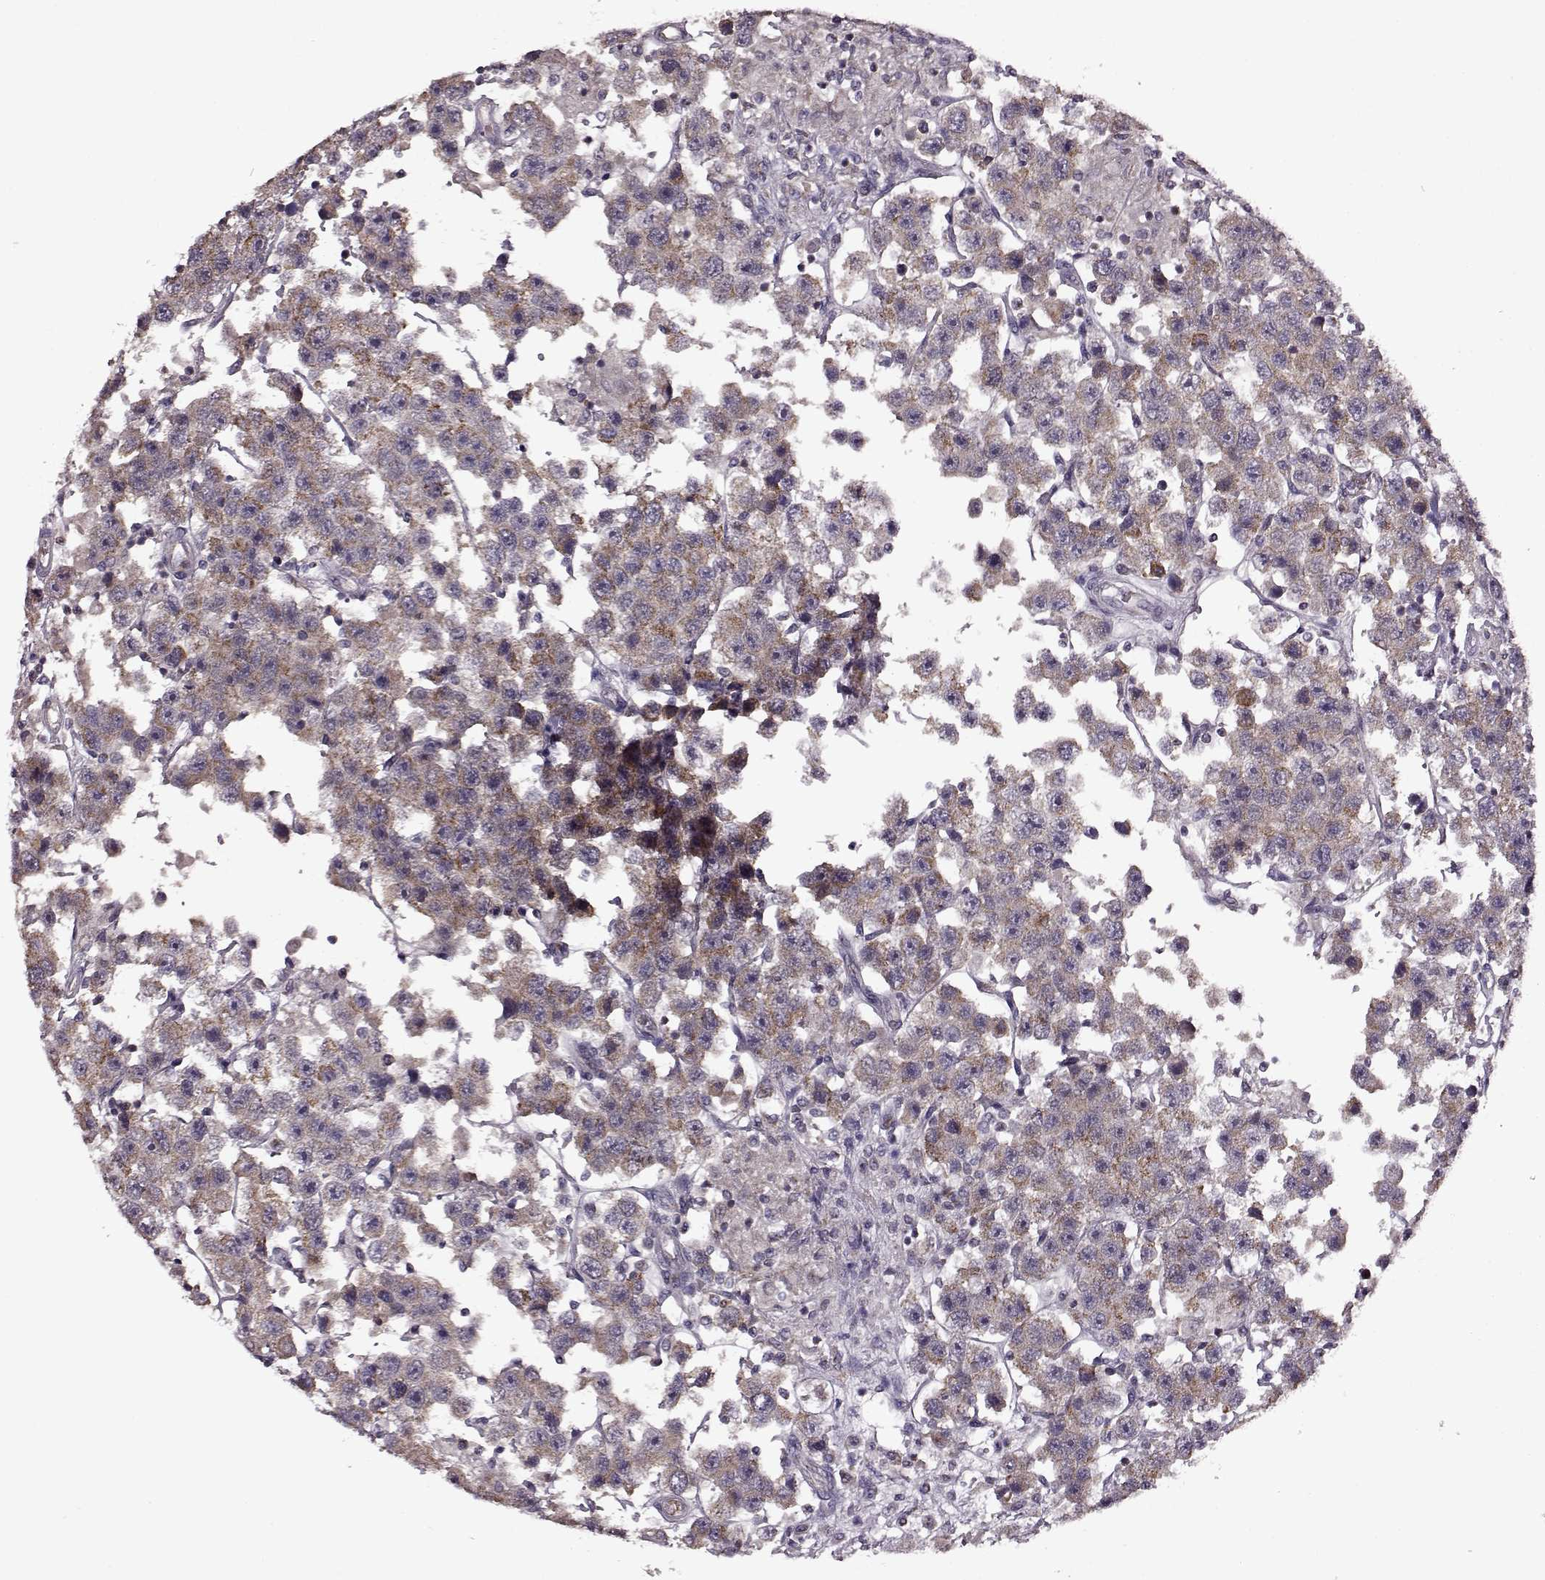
{"staining": {"intensity": "moderate", "quantity": ">75%", "location": "cytoplasmic/membranous"}, "tissue": "testis cancer", "cell_type": "Tumor cells", "image_type": "cancer", "snomed": [{"axis": "morphology", "description": "Seminoma, NOS"}, {"axis": "topography", "description": "Testis"}], "caption": "The immunohistochemical stain shows moderate cytoplasmic/membranous positivity in tumor cells of seminoma (testis) tissue. (DAB IHC, brown staining for protein, blue staining for nuclei).", "gene": "MTSS1", "patient": {"sex": "male", "age": 45}}